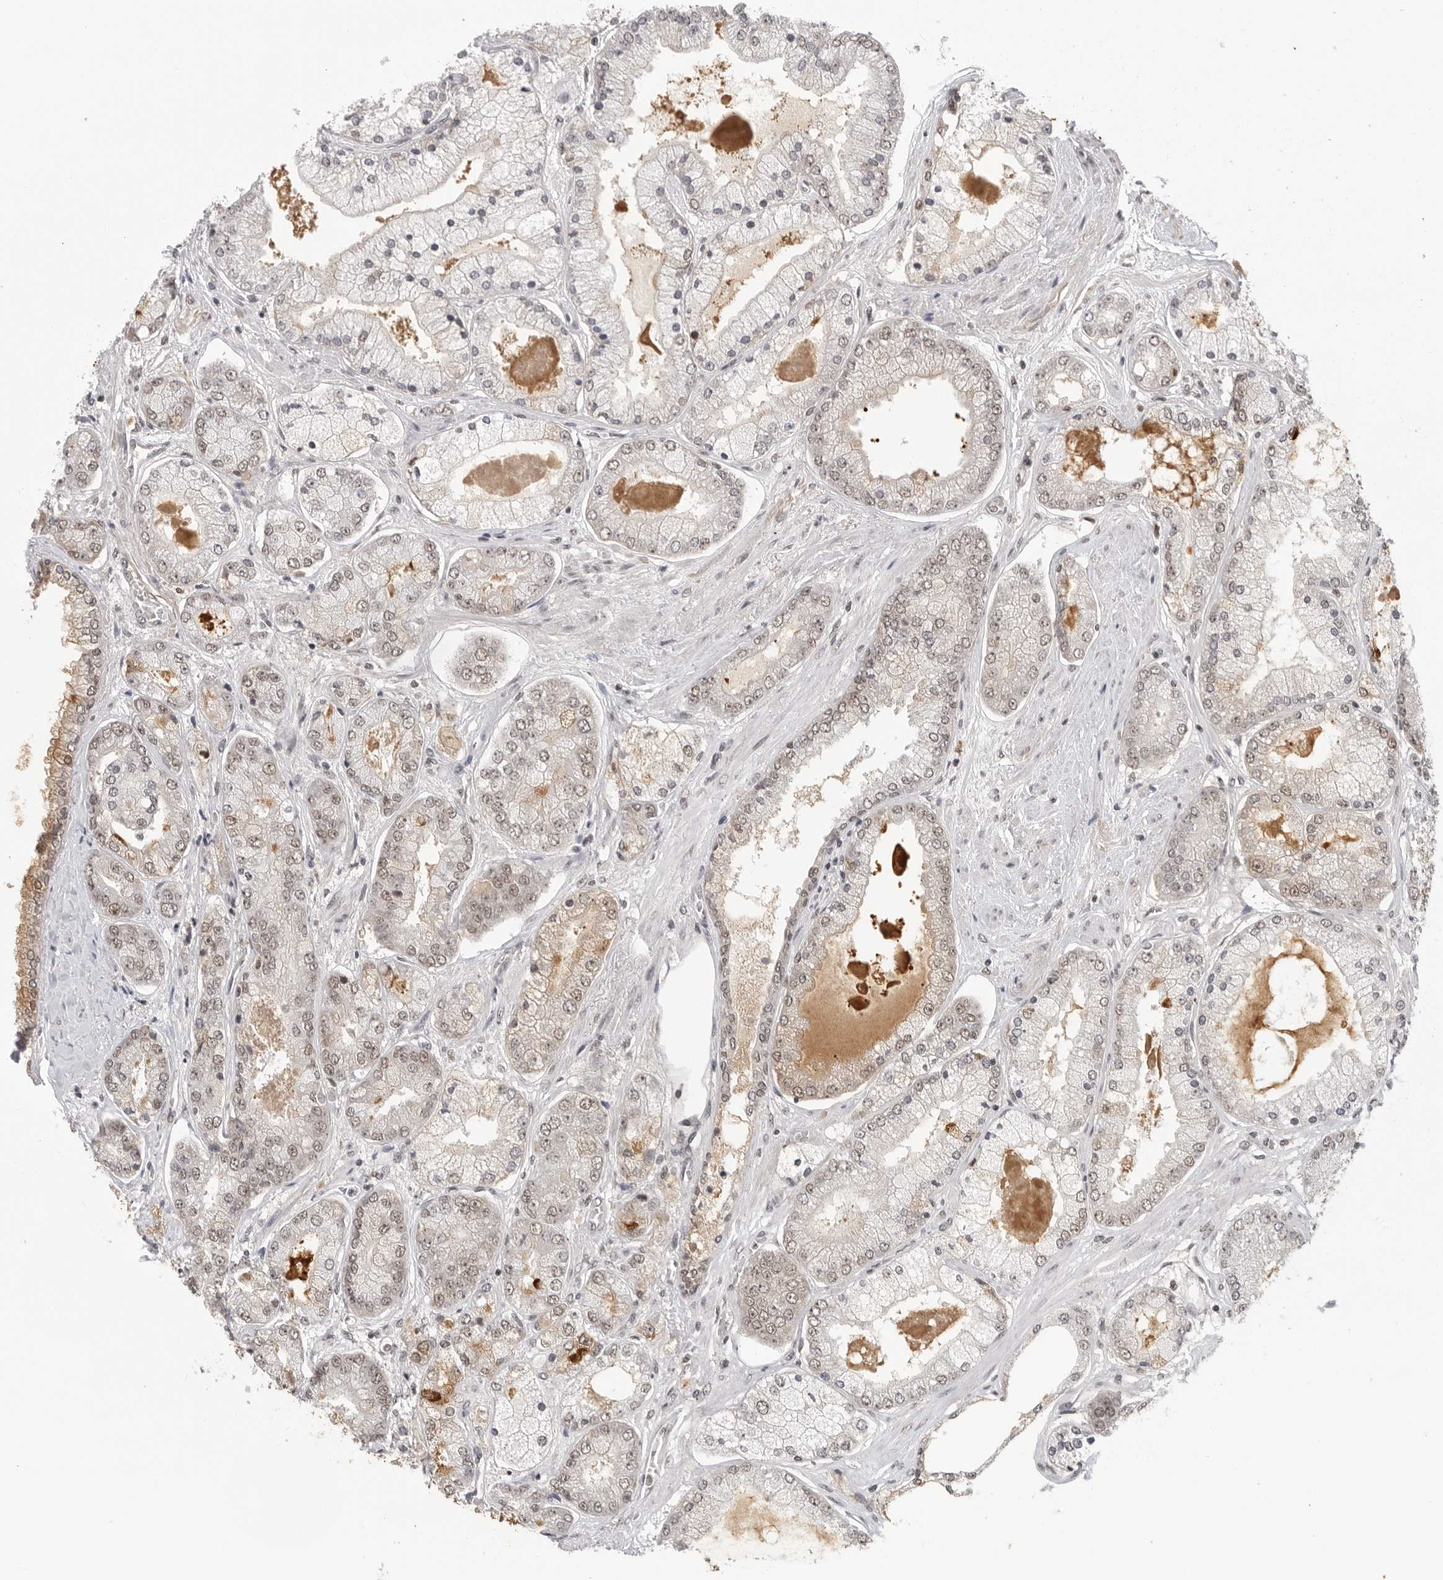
{"staining": {"intensity": "weak", "quantity": "25%-75%", "location": "cytoplasmic/membranous,nuclear"}, "tissue": "prostate cancer", "cell_type": "Tumor cells", "image_type": "cancer", "snomed": [{"axis": "morphology", "description": "Adenocarcinoma, High grade"}, {"axis": "topography", "description": "Prostate"}], "caption": "DAB immunohistochemical staining of adenocarcinoma (high-grade) (prostate) shows weak cytoplasmic/membranous and nuclear protein positivity in approximately 25%-75% of tumor cells. (Brightfield microscopy of DAB IHC at high magnification).", "gene": "RPA2", "patient": {"sex": "male", "age": 58}}